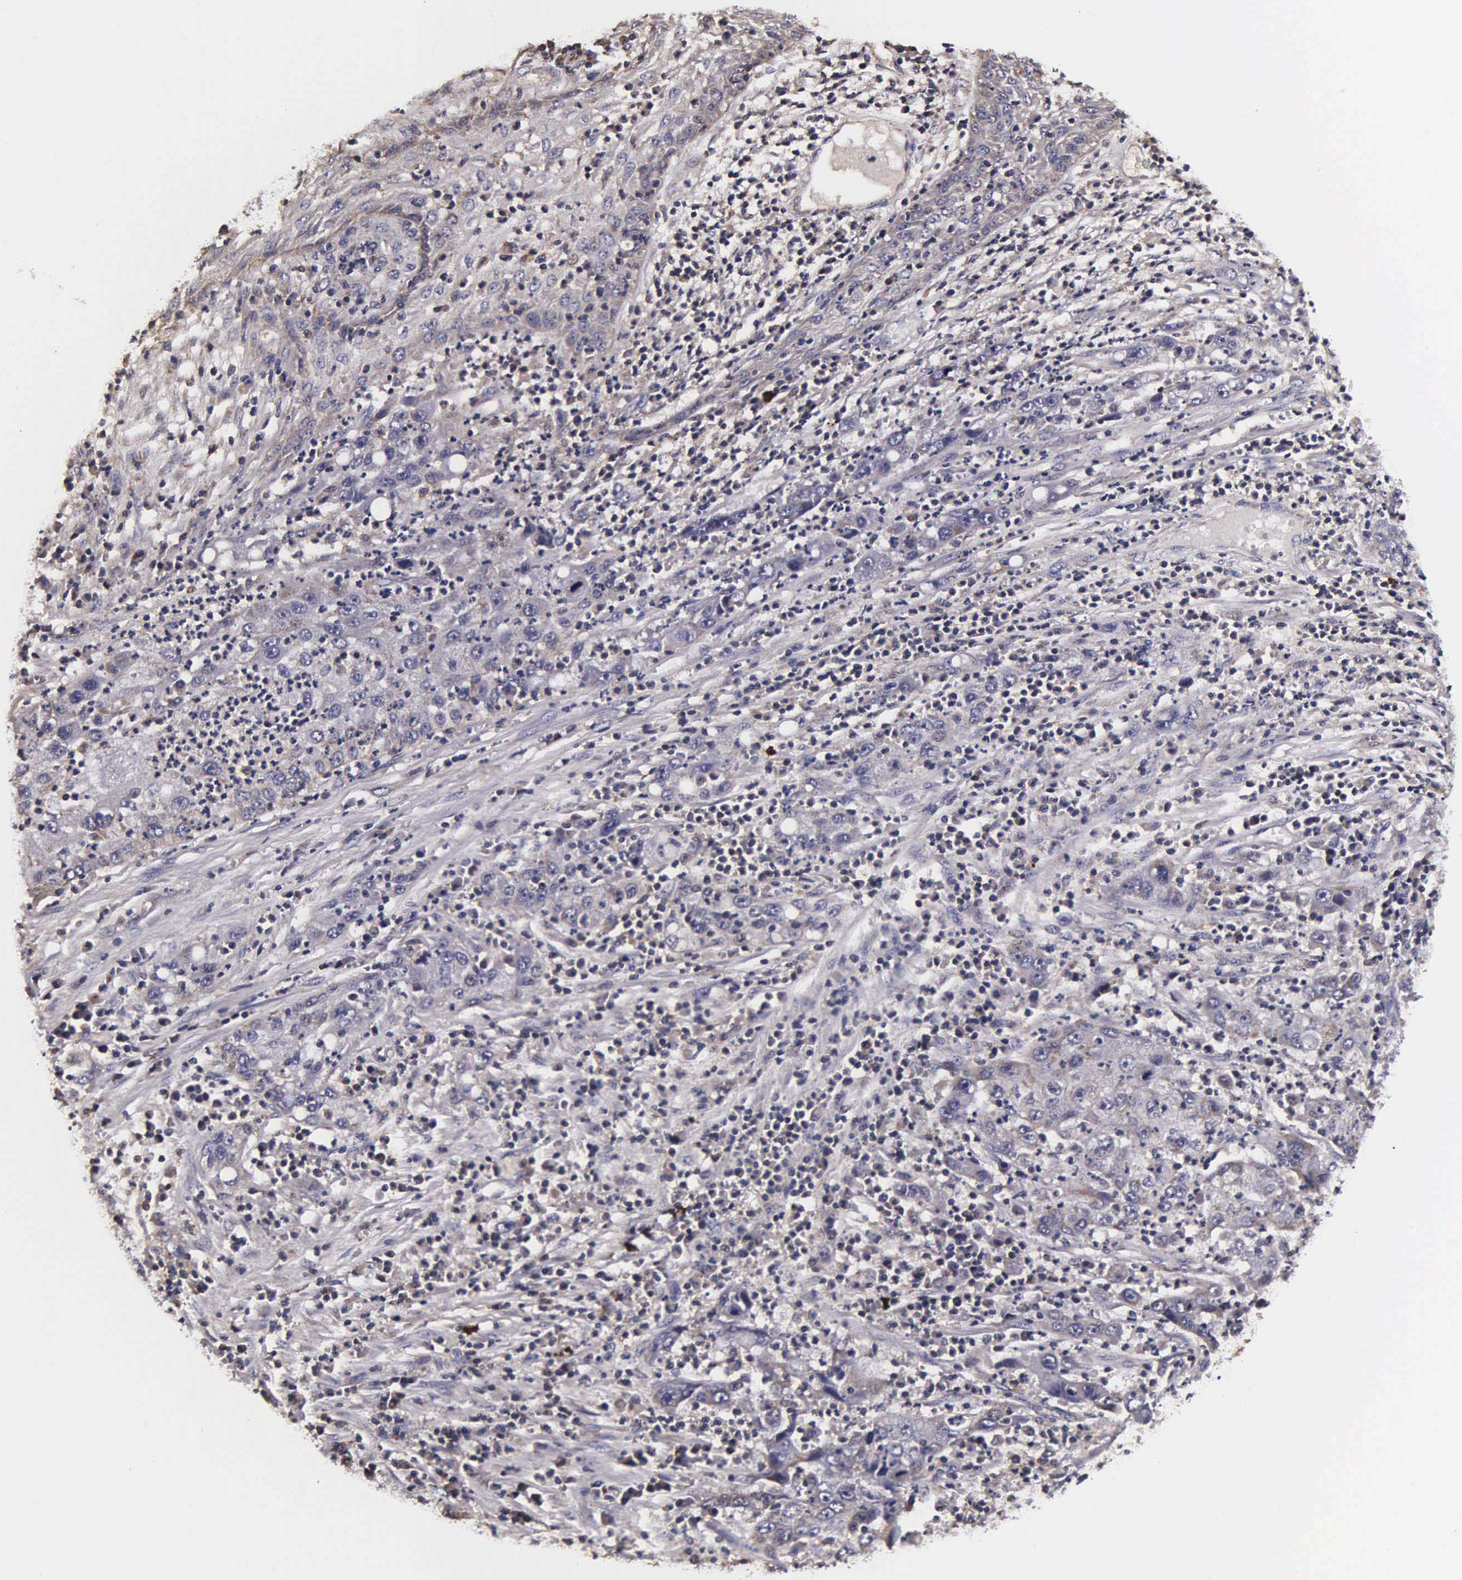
{"staining": {"intensity": "weak", "quantity": ">75%", "location": "cytoplasmic/membranous"}, "tissue": "cervical cancer", "cell_type": "Tumor cells", "image_type": "cancer", "snomed": [{"axis": "morphology", "description": "Squamous cell carcinoma, NOS"}, {"axis": "topography", "description": "Cervix"}], "caption": "Brown immunohistochemical staining in cervical squamous cell carcinoma exhibits weak cytoplasmic/membranous staining in approximately >75% of tumor cells.", "gene": "PSMA3", "patient": {"sex": "female", "age": 36}}